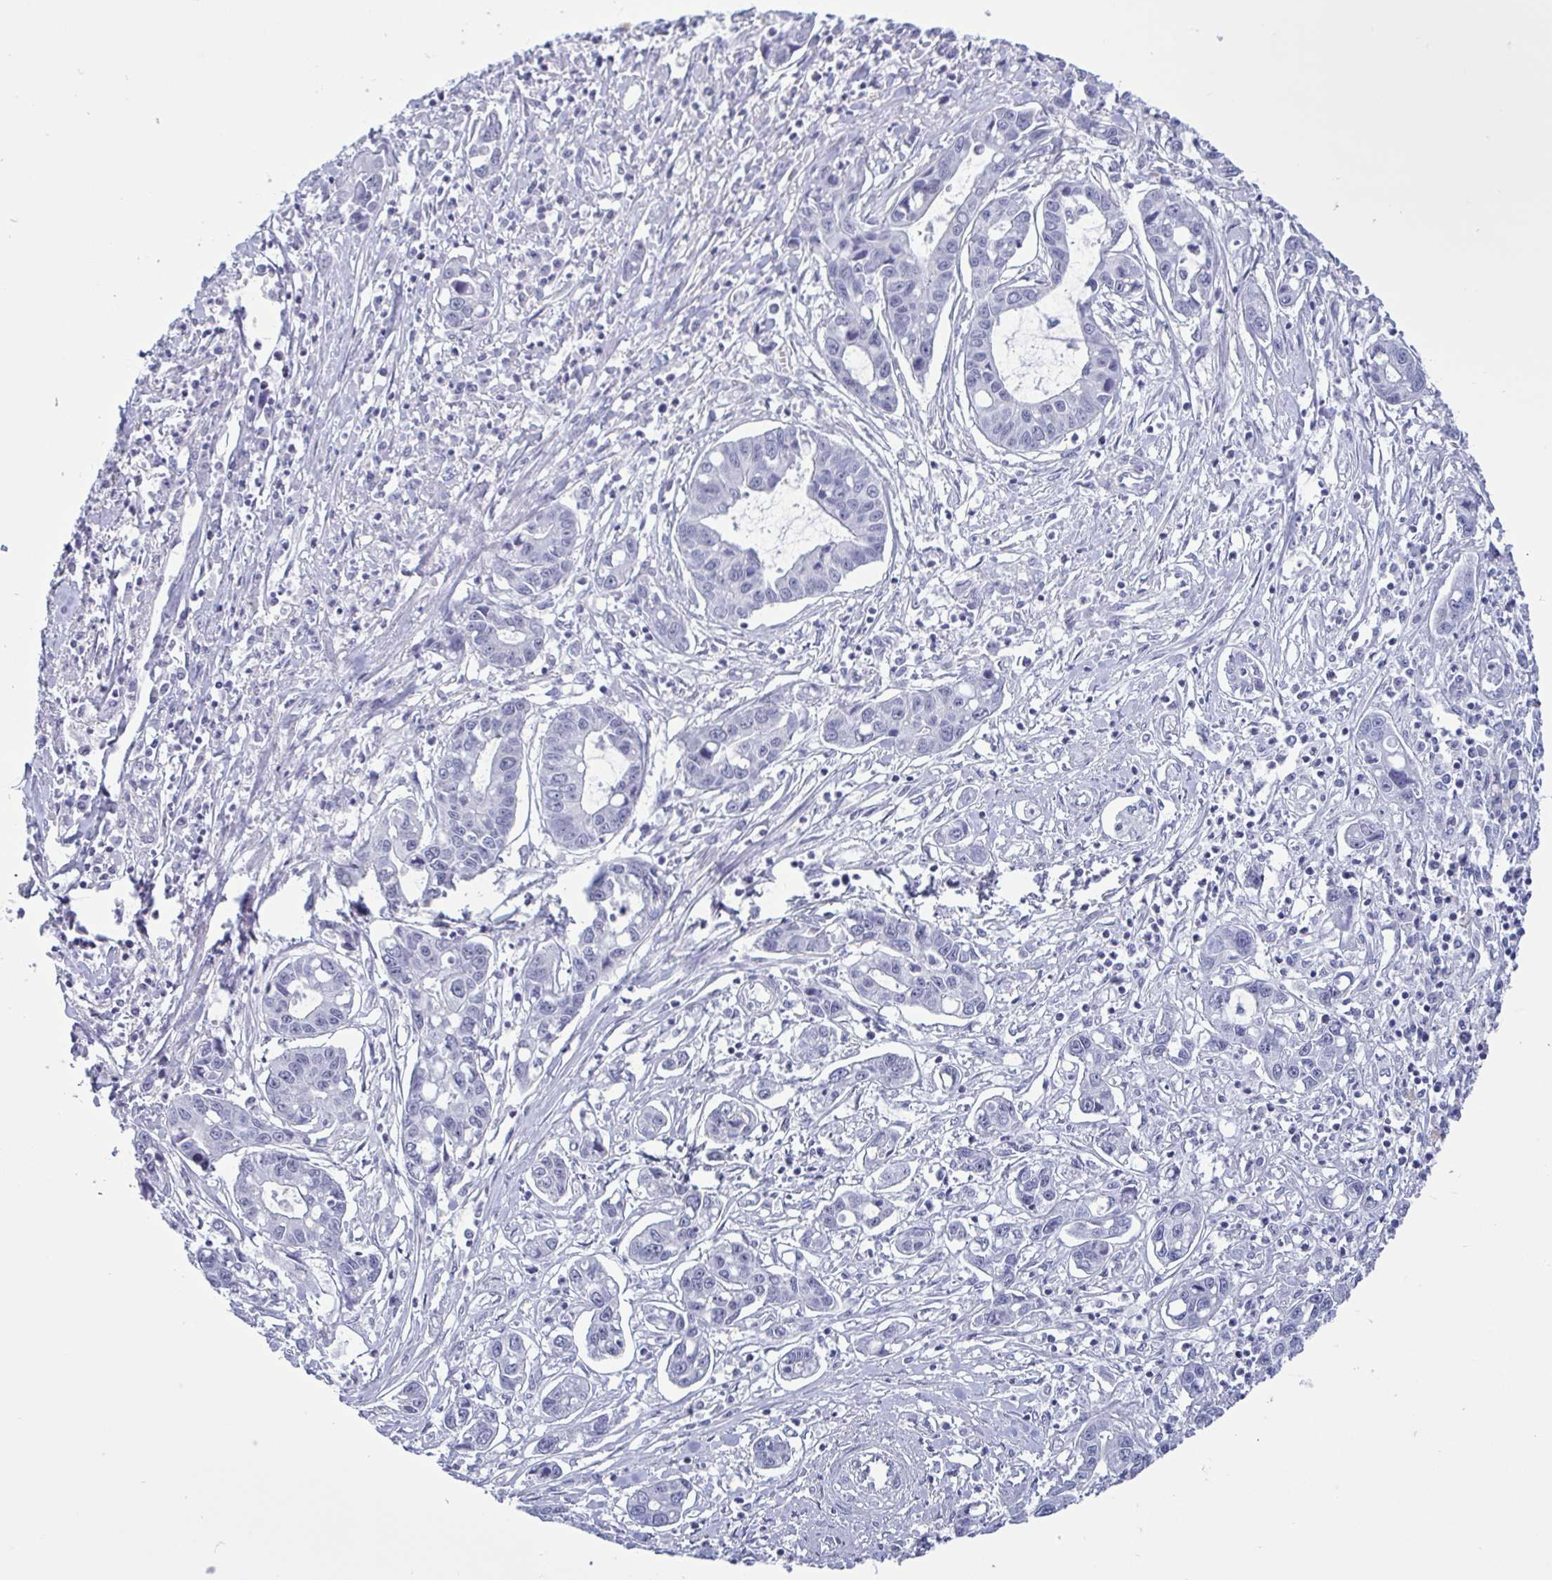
{"staining": {"intensity": "negative", "quantity": "none", "location": "none"}, "tissue": "liver cancer", "cell_type": "Tumor cells", "image_type": "cancer", "snomed": [{"axis": "morphology", "description": "Cholangiocarcinoma"}, {"axis": "topography", "description": "Liver"}], "caption": "A high-resolution photomicrograph shows IHC staining of liver cholangiocarcinoma, which demonstrates no significant staining in tumor cells.", "gene": "BZW1", "patient": {"sex": "male", "age": 58}}